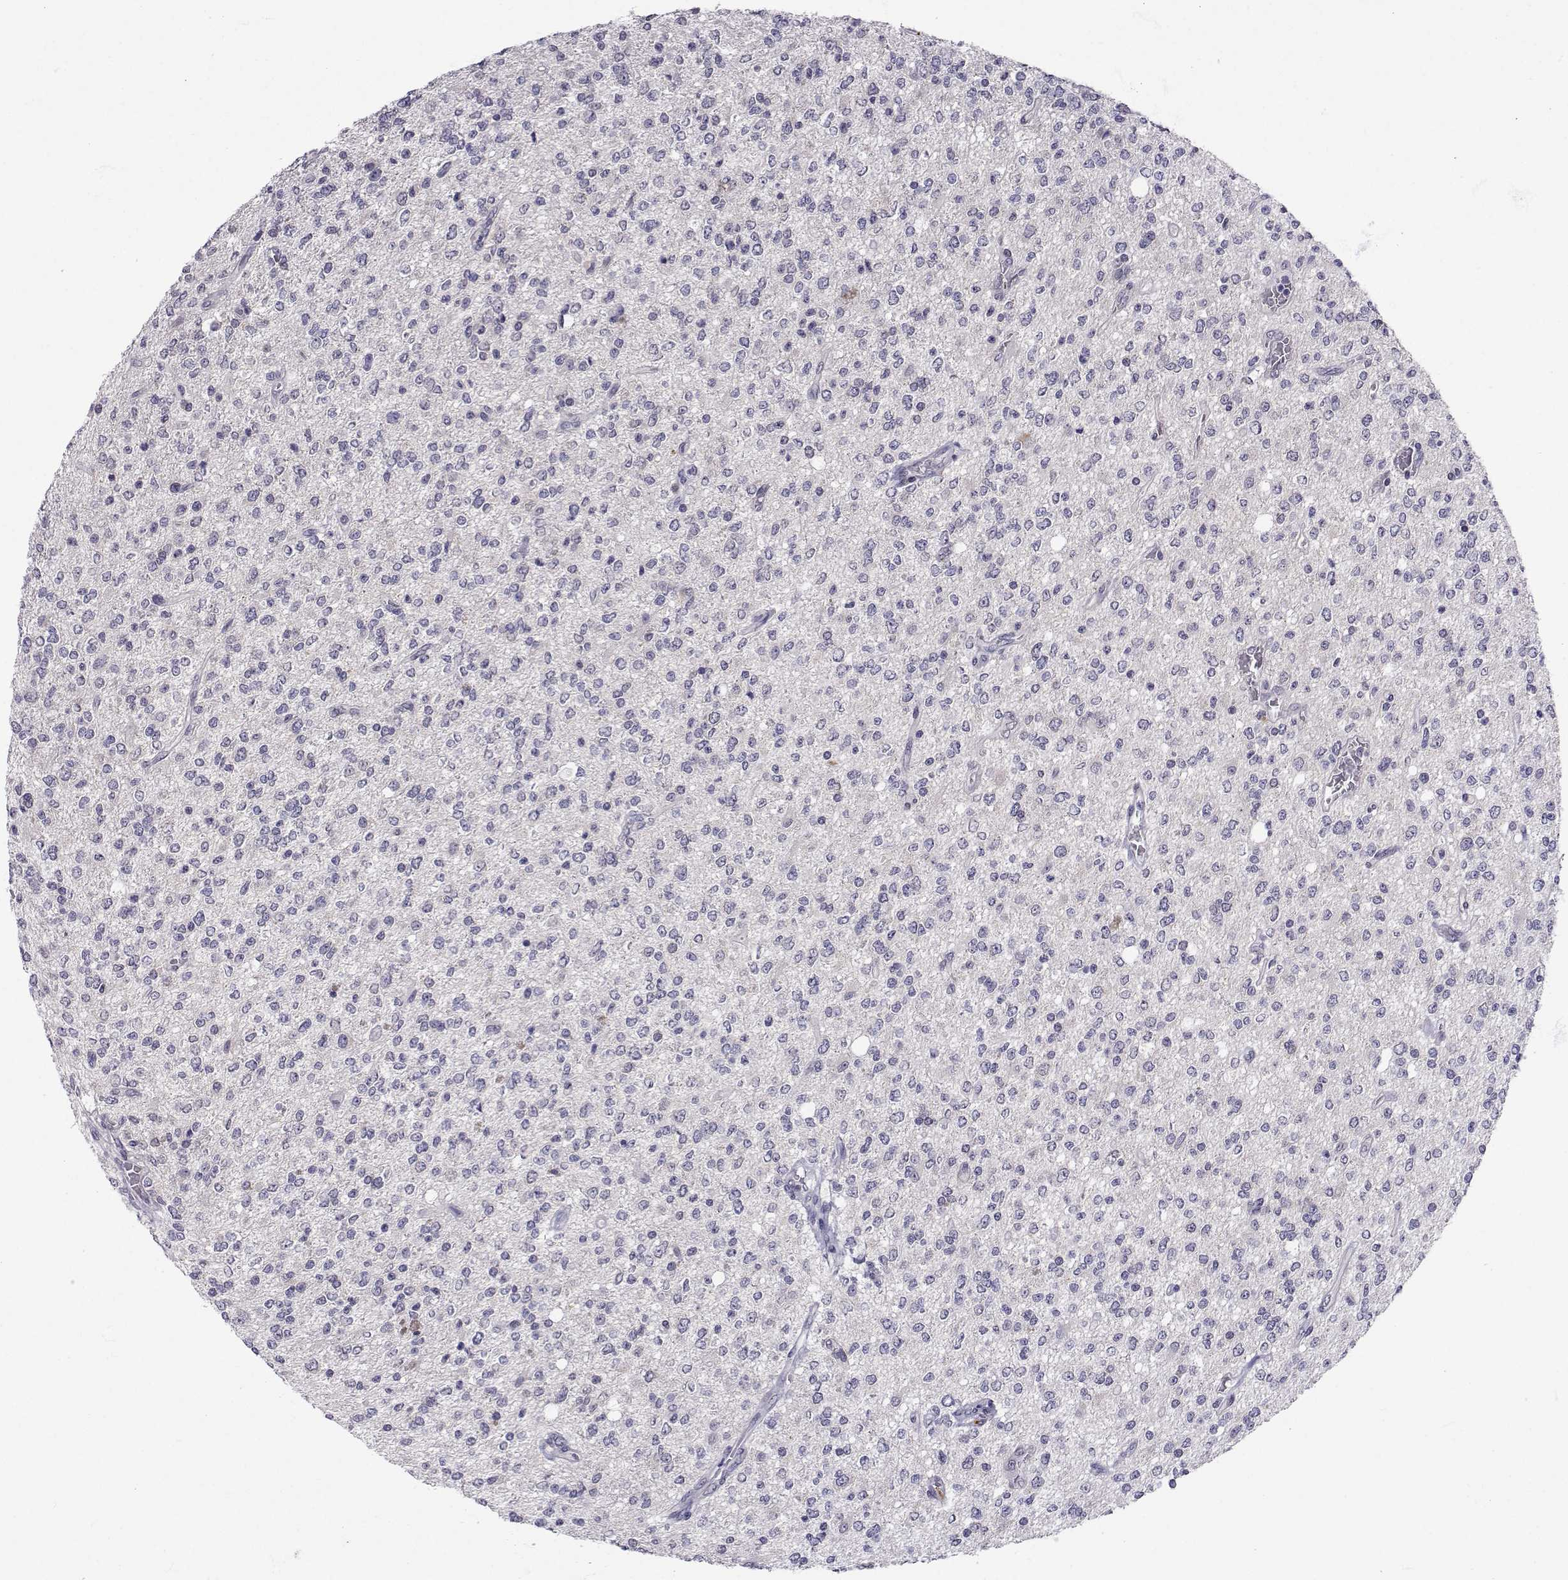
{"staining": {"intensity": "negative", "quantity": "none", "location": "none"}, "tissue": "glioma", "cell_type": "Tumor cells", "image_type": "cancer", "snomed": [{"axis": "morphology", "description": "Glioma, malignant, Low grade"}, {"axis": "topography", "description": "Brain"}], "caption": "Tumor cells are negative for protein expression in human low-grade glioma (malignant). Nuclei are stained in blue.", "gene": "SLC6A3", "patient": {"sex": "male", "age": 67}}